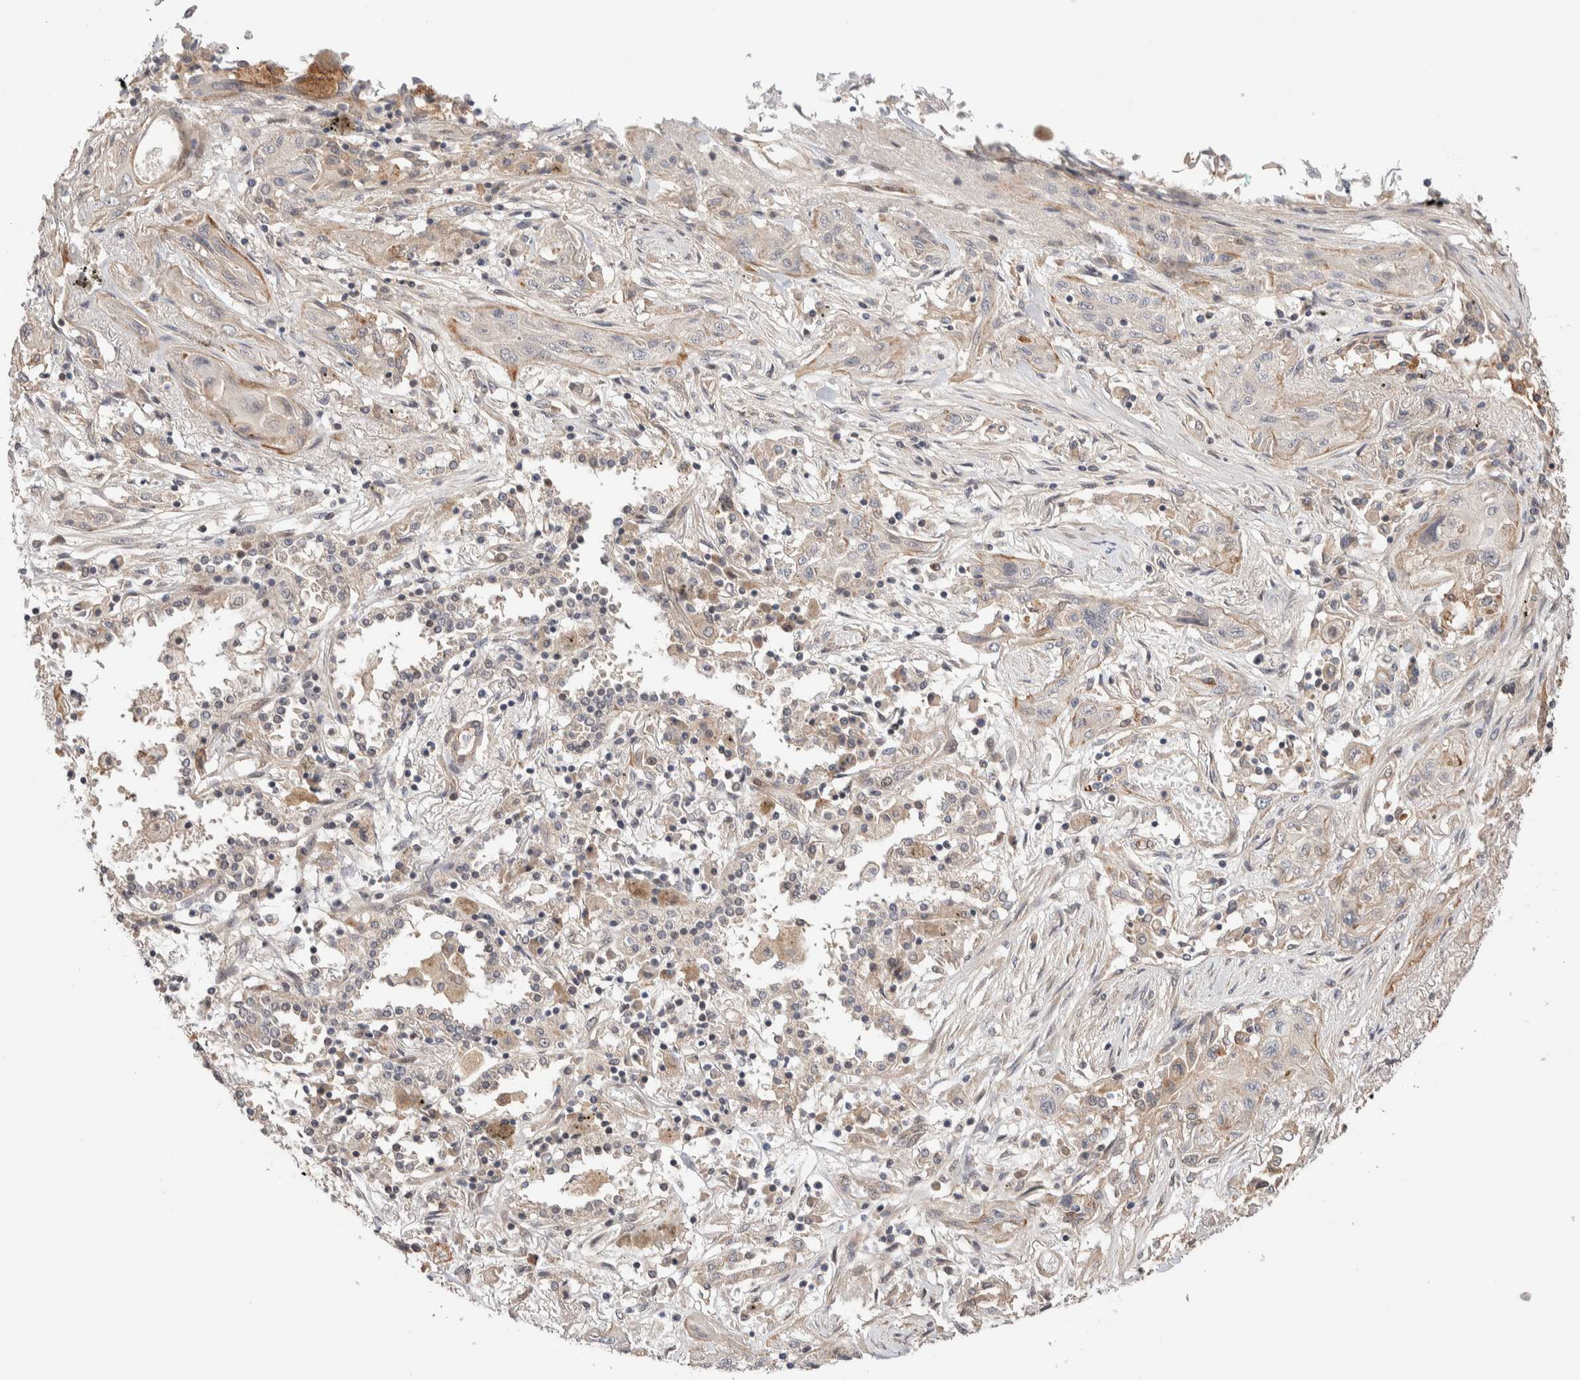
{"staining": {"intensity": "weak", "quantity": "<25%", "location": "cytoplasmic/membranous"}, "tissue": "lung cancer", "cell_type": "Tumor cells", "image_type": "cancer", "snomed": [{"axis": "morphology", "description": "Squamous cell carcinoma, NOS"}, {"axis": "topography", "description": "Lung"}], "caption": "This is an IHC histopathology image of squamous cell carcinoma (lung). There is no expression in tumor cells.", "gene": "PRDM15", "patient": {"sex": "female", "age": 47}}